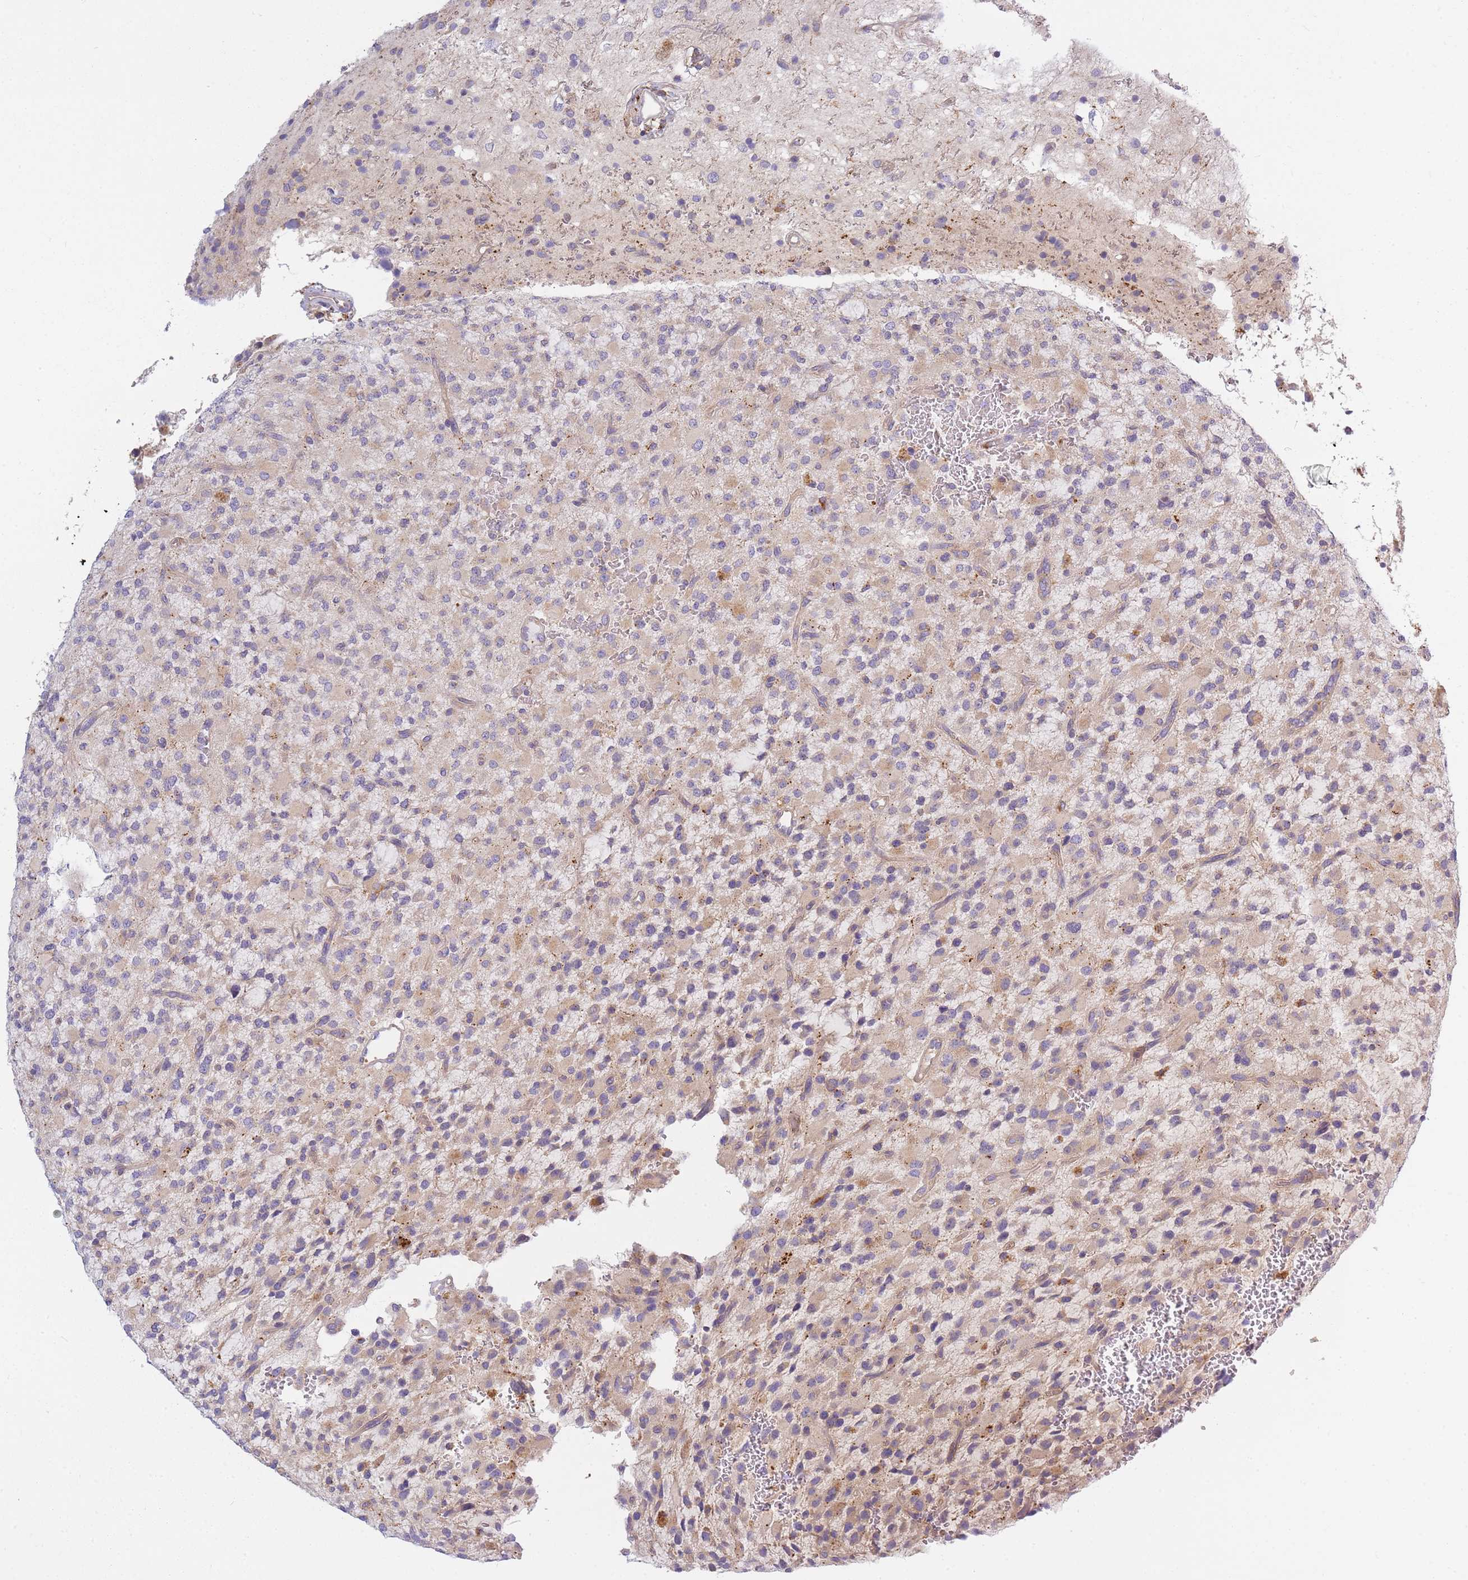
{"staining": {"intensity": "weak", "quantity": "25%-75%", "location": "cytoplasmic/membranous"}, "tissue": "glioma", "cell_type": "Tumor cells", "image_type": "cancer", "snomed": [{"axis": "morphology", "description": "Glioma, malignant, High grade"}, {"axis": "topography", "description": "Brain"}], "caption": "Brown immunohistochemical staining in human malignant glioma (high-grade) reveals weak cytoplasmic/membranous positivity in approximately 25%-75% of tumor cells.", "gene": "AP3M2", "patient": {"sex": "male", "age": 34}}